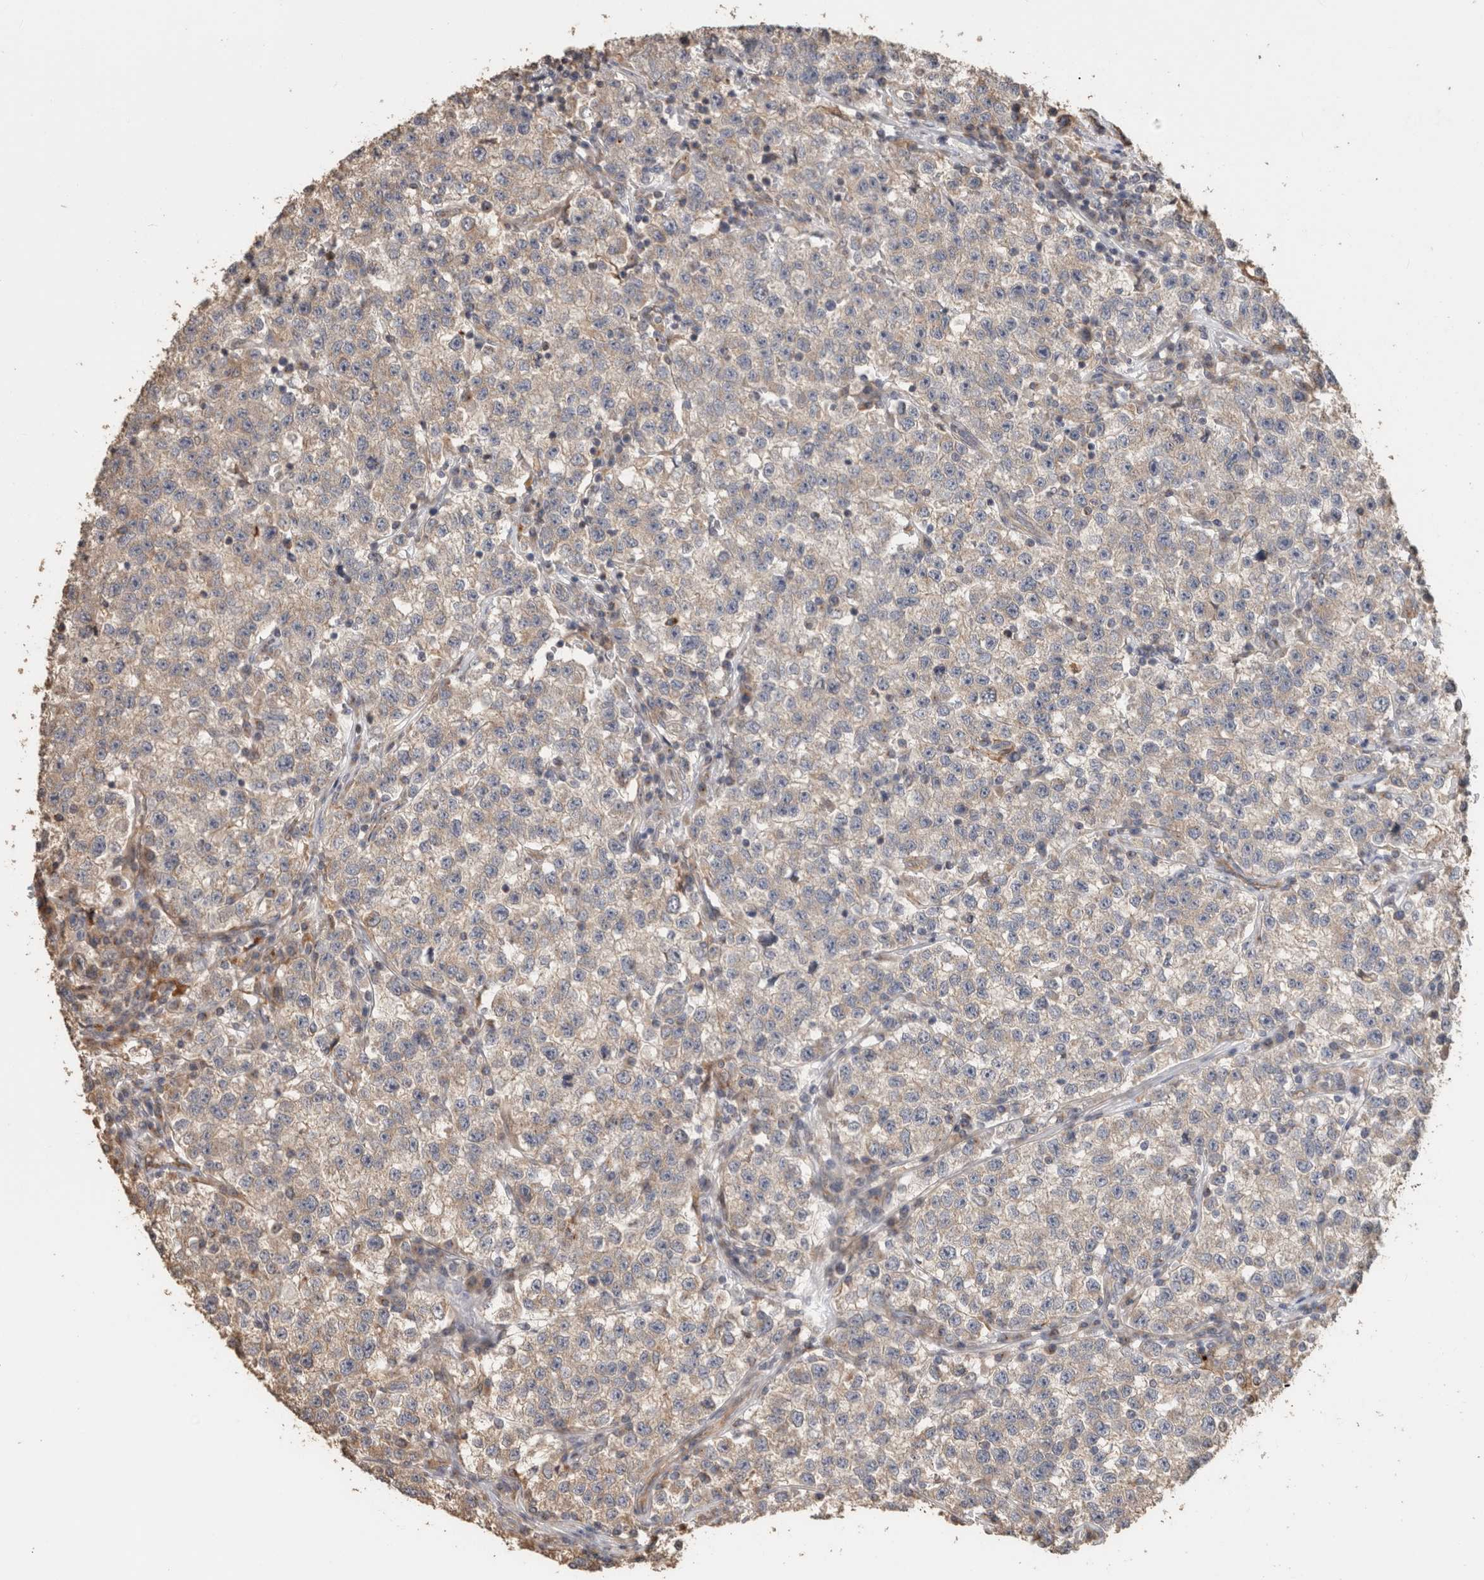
{"staining": {"intensity": "weak", "quantity": "25%-75%", "location": "cytoplasmic/membranous"}, "tissue": "testis cancer", "cell_type": "Tumor cells", "image_type": "cancer", "snomed": [{"axis": "morphology", "description": "Seminoma, NOS"}, {"axis": "topography", "description": "Testis"}], "caption": "Immunohistochemistry (IHC) of human testis seminoma exhibits low levels of weak cytoplasmic/membranous positivity in approximately 25%-75% of tumor cells.", "gene": "CLIP1", "patient": {"sex": "male", "age": 22}}